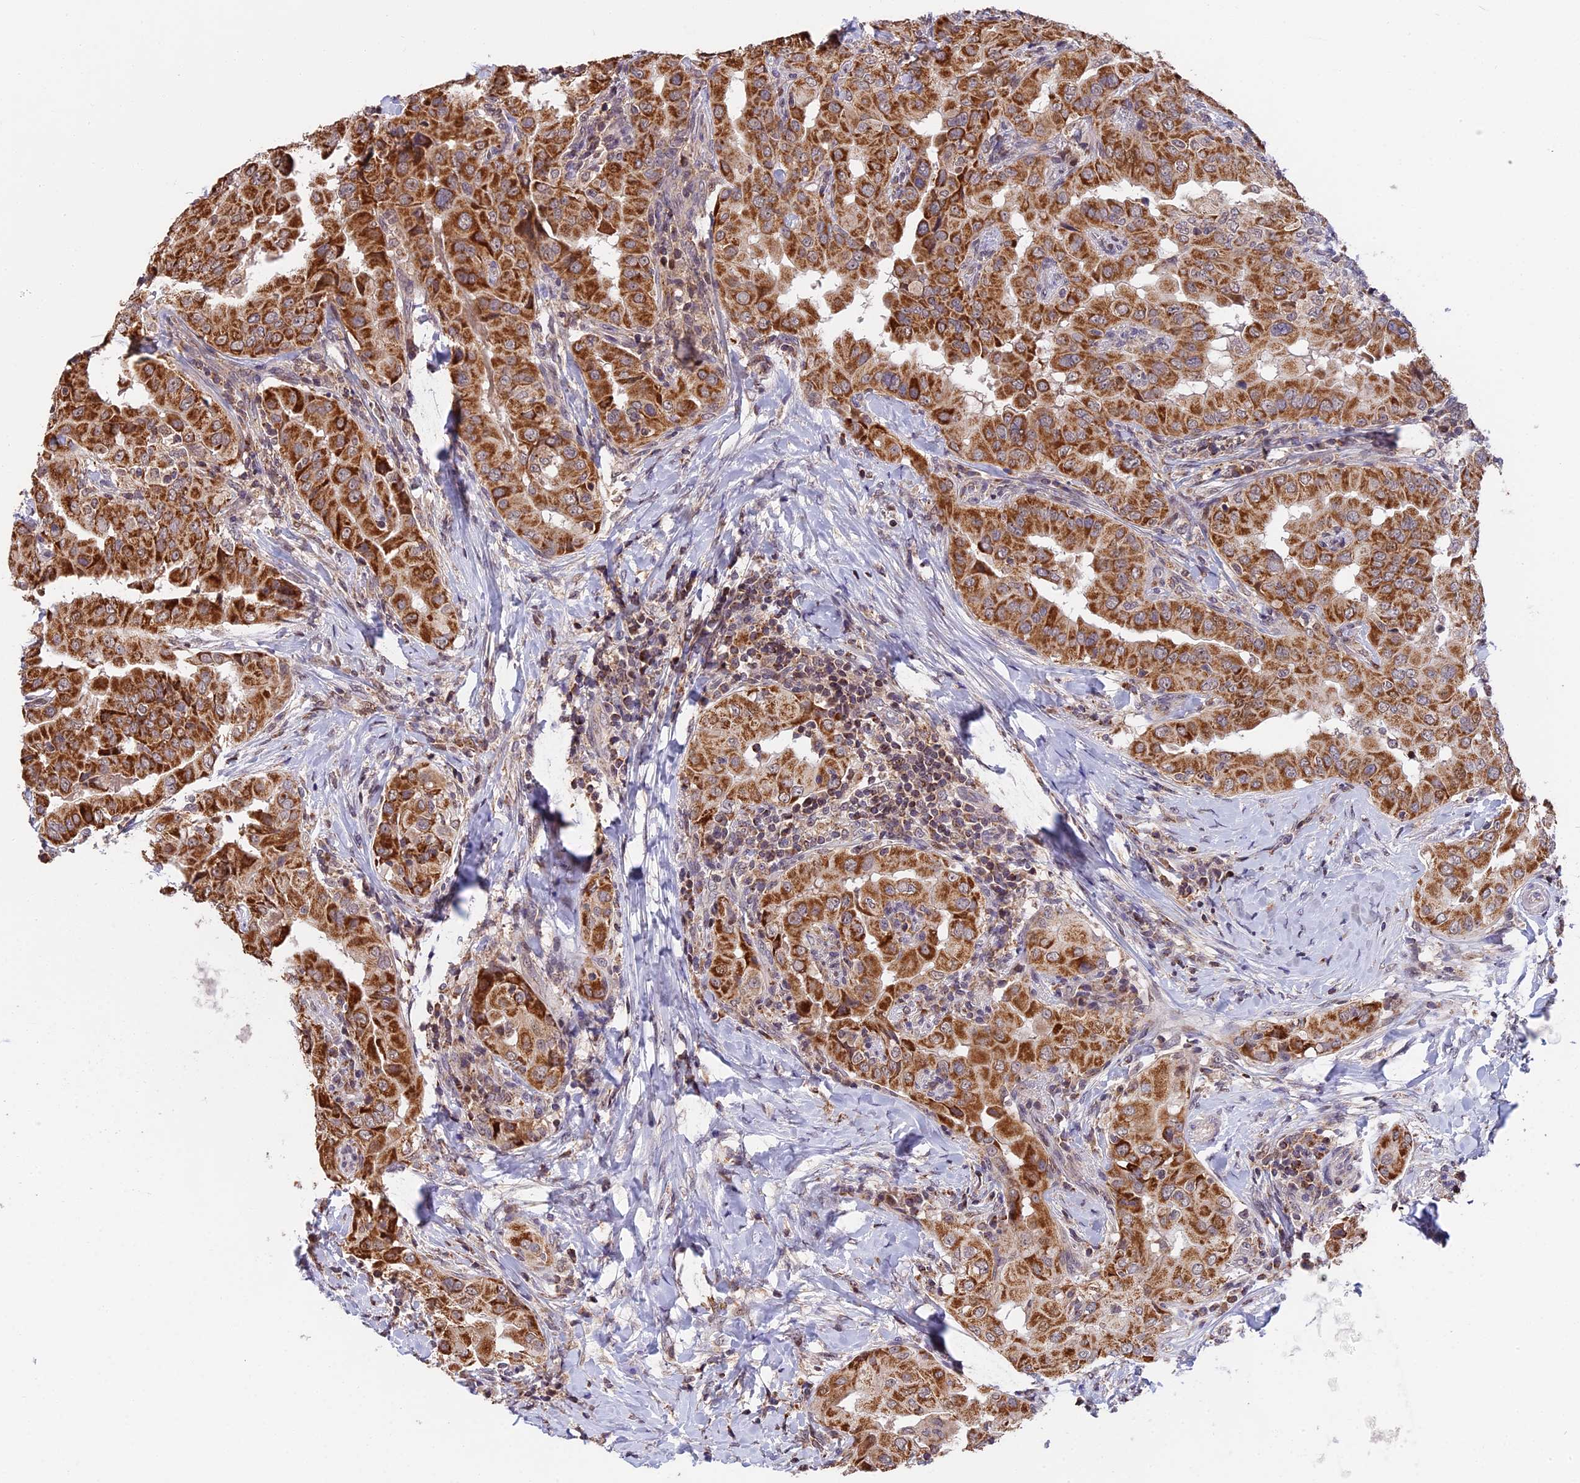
{"staining": {"intensity": "strong", "quantity": ">75%", "location": "cytoplasmic/membranous"}, "tissue": "thyroid cancer", "cell_type": "Tumor cells", "image_type": "cancer", "snomed": [{"axis": "morphology", "description": "Papillary adenocarcinoma, NOS"}, {"axis": "topography", "description": "Thyroid gland"}], "caption": "Thyroid cancer stained for a protein (brown) reveals strong cytoplasmic/membranous positive staining in approximately >75% of tumor cells.", "gene": "RERGL", "patient": {"sex": "male", "age": 33}}